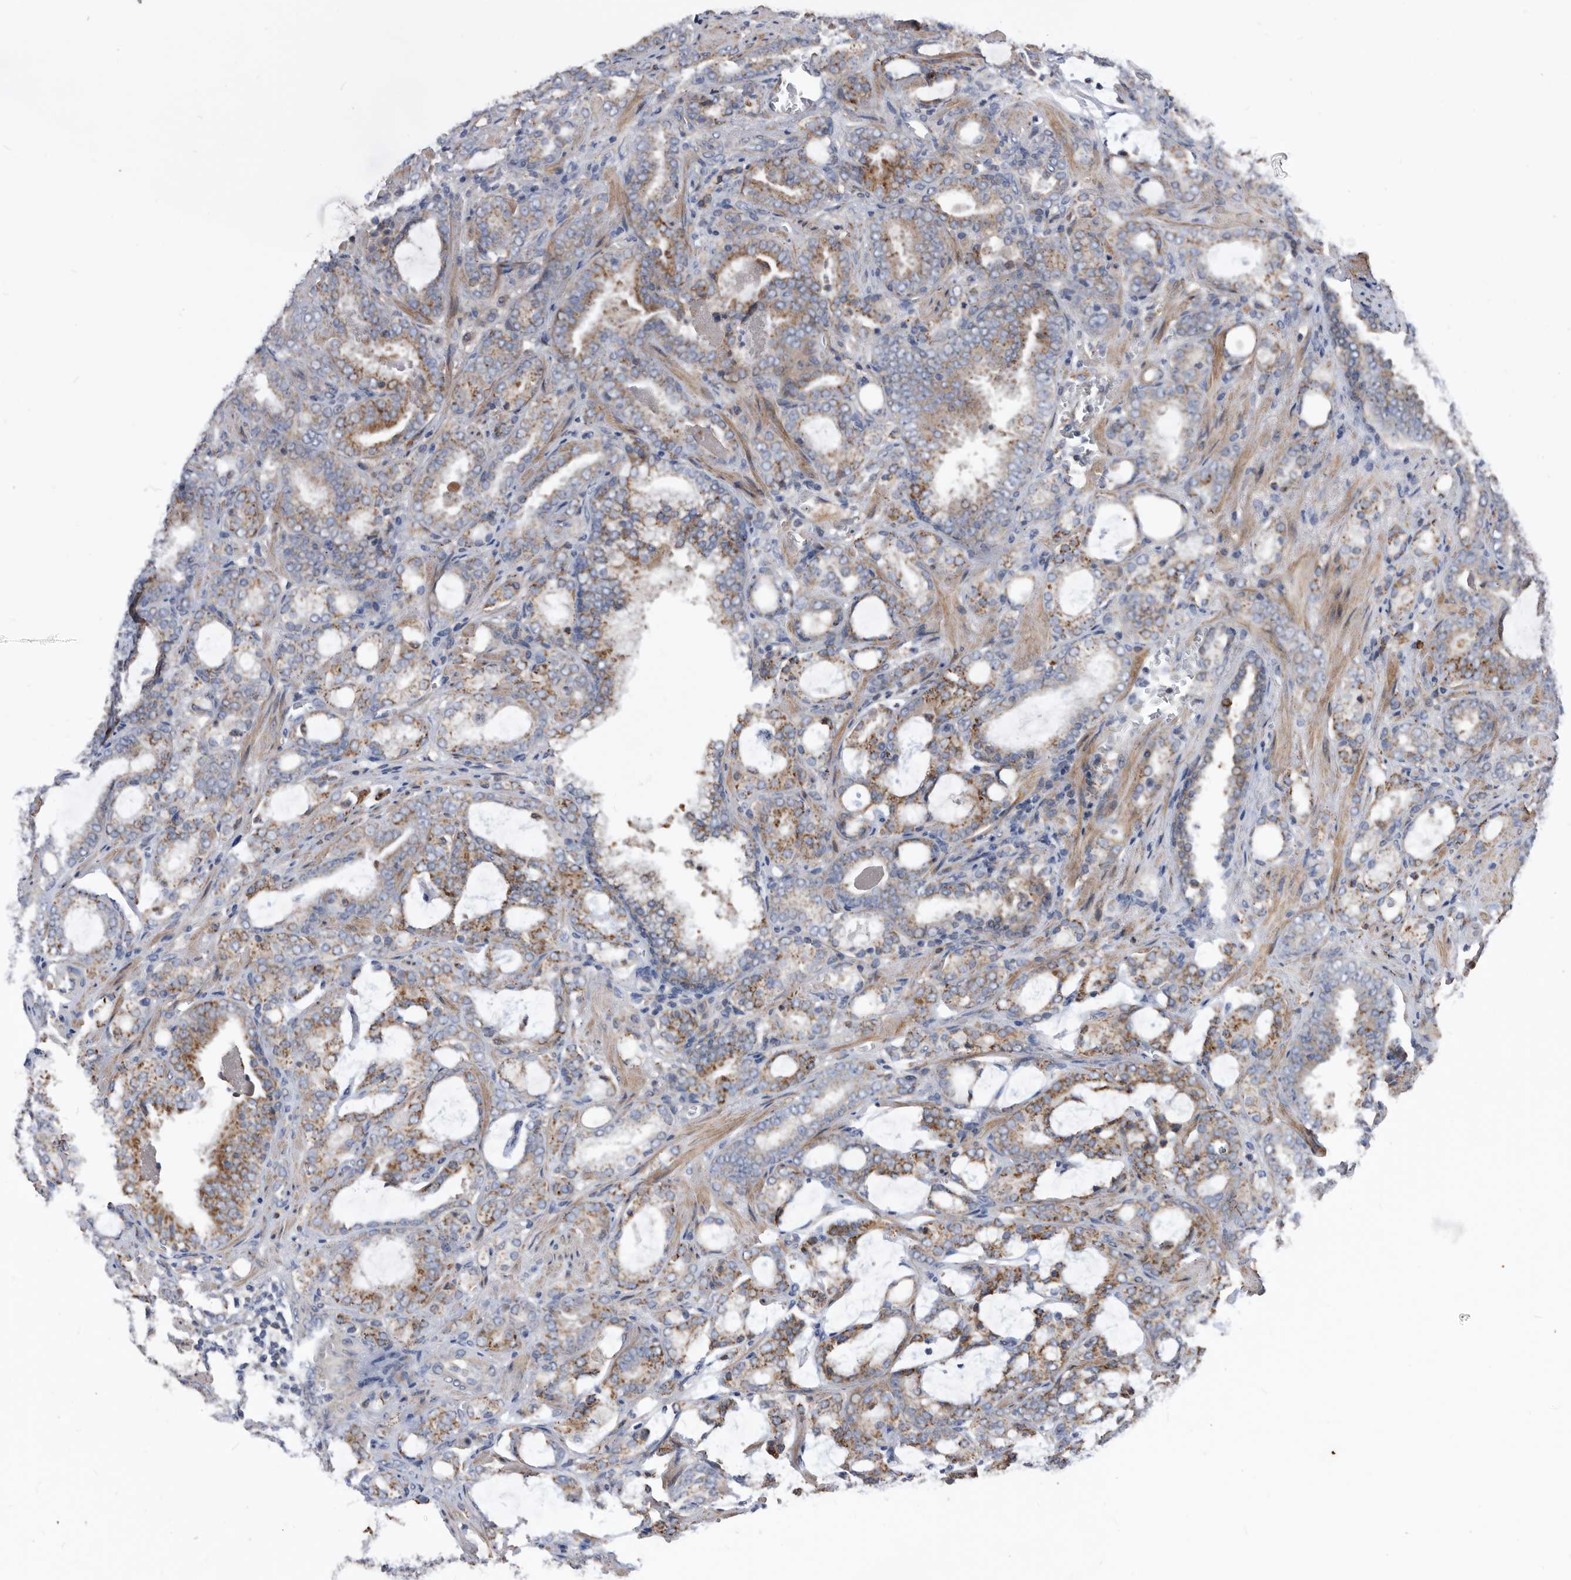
{"staining": {"intensity": "moderate", "quantity": "25%-75%", "location": "cytoplasmic/membranous"}, "tissue": "prostate cancer", "cell_type": "Tumor cells", "image_type": "cancer", "snomed": [{"axis": "morphology", "description": "Adenocarcinoma, High grade"}, {"axis": "topography", "description": "Prostate and seminal vesicle, NOS"}], "caption": "A micrograph showing moderate cytoplasmic/membranous expression in about 25%-75% of tumor cells in prostate high-grade adenocarcinoma, as visualized by brown immunohistochemical staining.", "gene": "BAIAP3", "patient": {"sex": "male", "age": 67}}